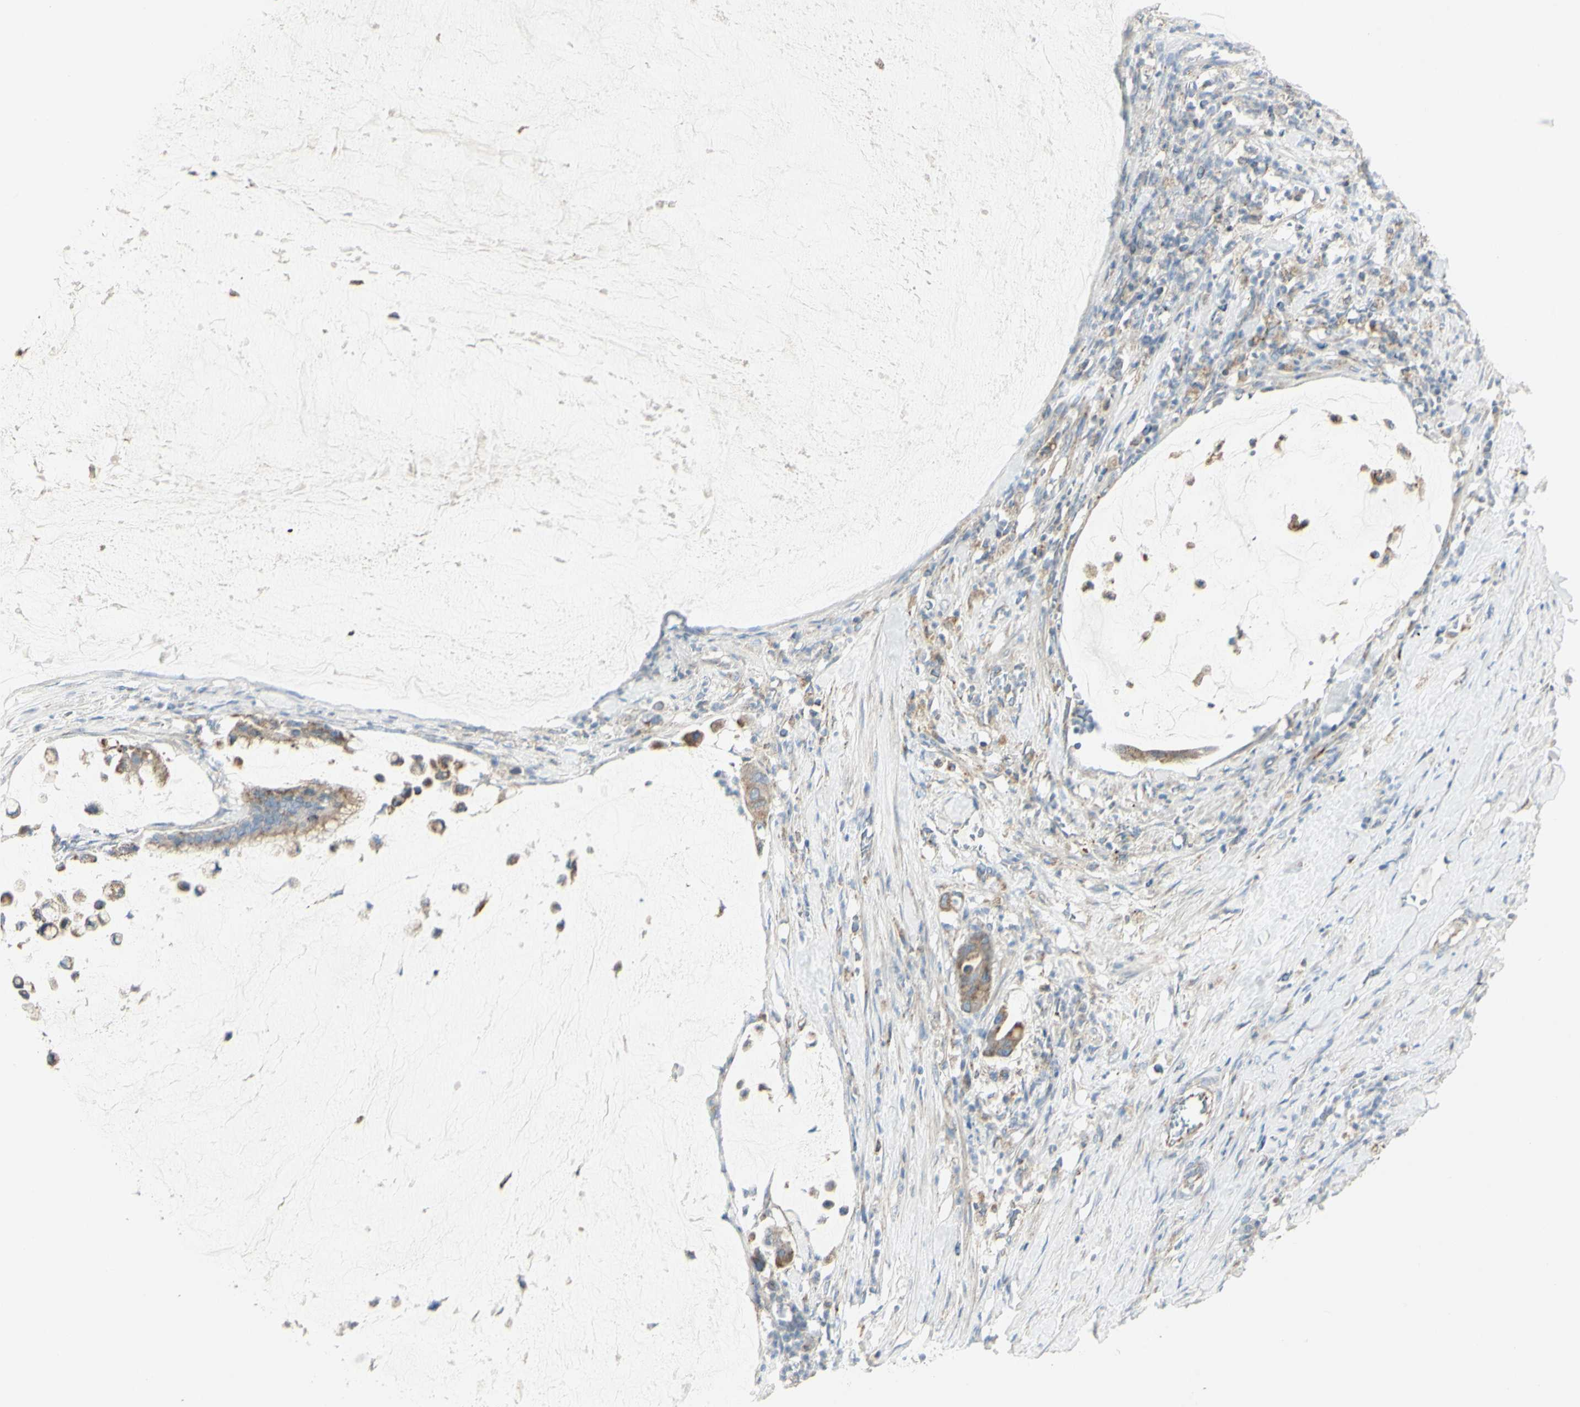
{"staining": {"intensity": "moderate", "quantity": "25%-75%", "location": "cytoplasmic/membranous"}, "tissue": "pancreatic cancer", "cell_type": "Tumor cells", "image_type": "cancer", "snomed": [{"axis": "morphology", "description": "Adenocarcinoma, NOS"}, {"axis": "topography", "description": "Pancreas"}], "caption": "An immunohistochemistry micrograph of neoplastic tissue is shown. Protein staining in brown labels moderate cytoplasmic/membranous positivity in pancreatic cancer within tumor cells. The protein is stained brown, and the nuclei are stained in blue (DAB IHC with brightfield microscopy, high magnification).", "gene": "CNTNAP1", "patient": {"sex": "male", "age": 41}}